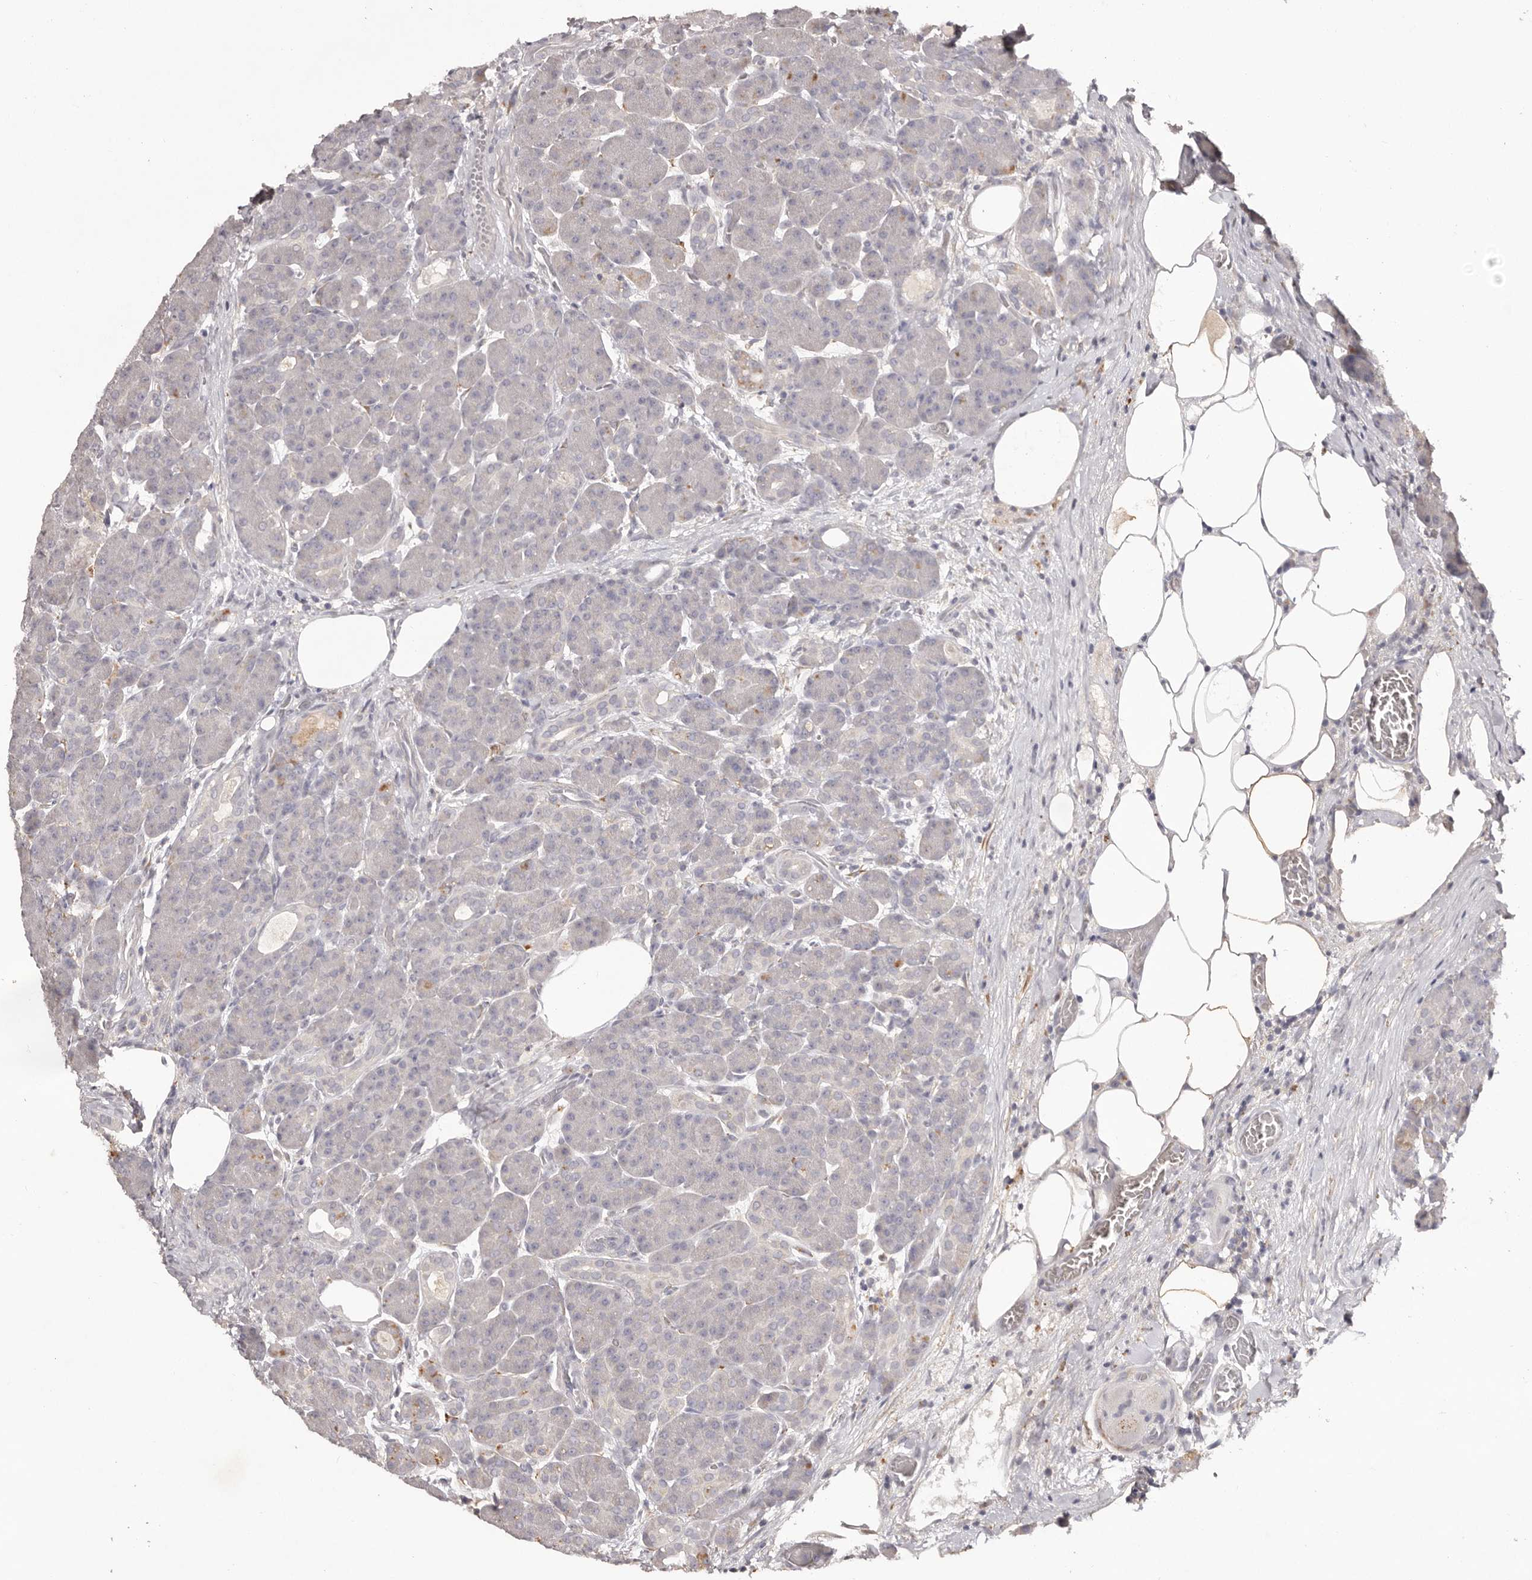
{"staining": {"intensity": "negative", "quantity": "none", "location": "none"}, "tissue": "pancreas", "cell_type": "Exocrine glandular cells", "image_type": "normal", "snomed": [{"axis": "morphology", "description": "Normal tissue, NOS"}, {"axis": "topography", "description": "Pancreas"}], "caption": "IHC photomicrograph of normal pancreas: pancreas stained with DAB (3,3'-diaminobenzidine) shows no significant protein expression in exocrine glandular cells. (Immunohistochemistry (ihc), brightfield microscopy, high magnification).", "gene": "SCUBE2", "patient": {"sex": "male", "age": 63}}